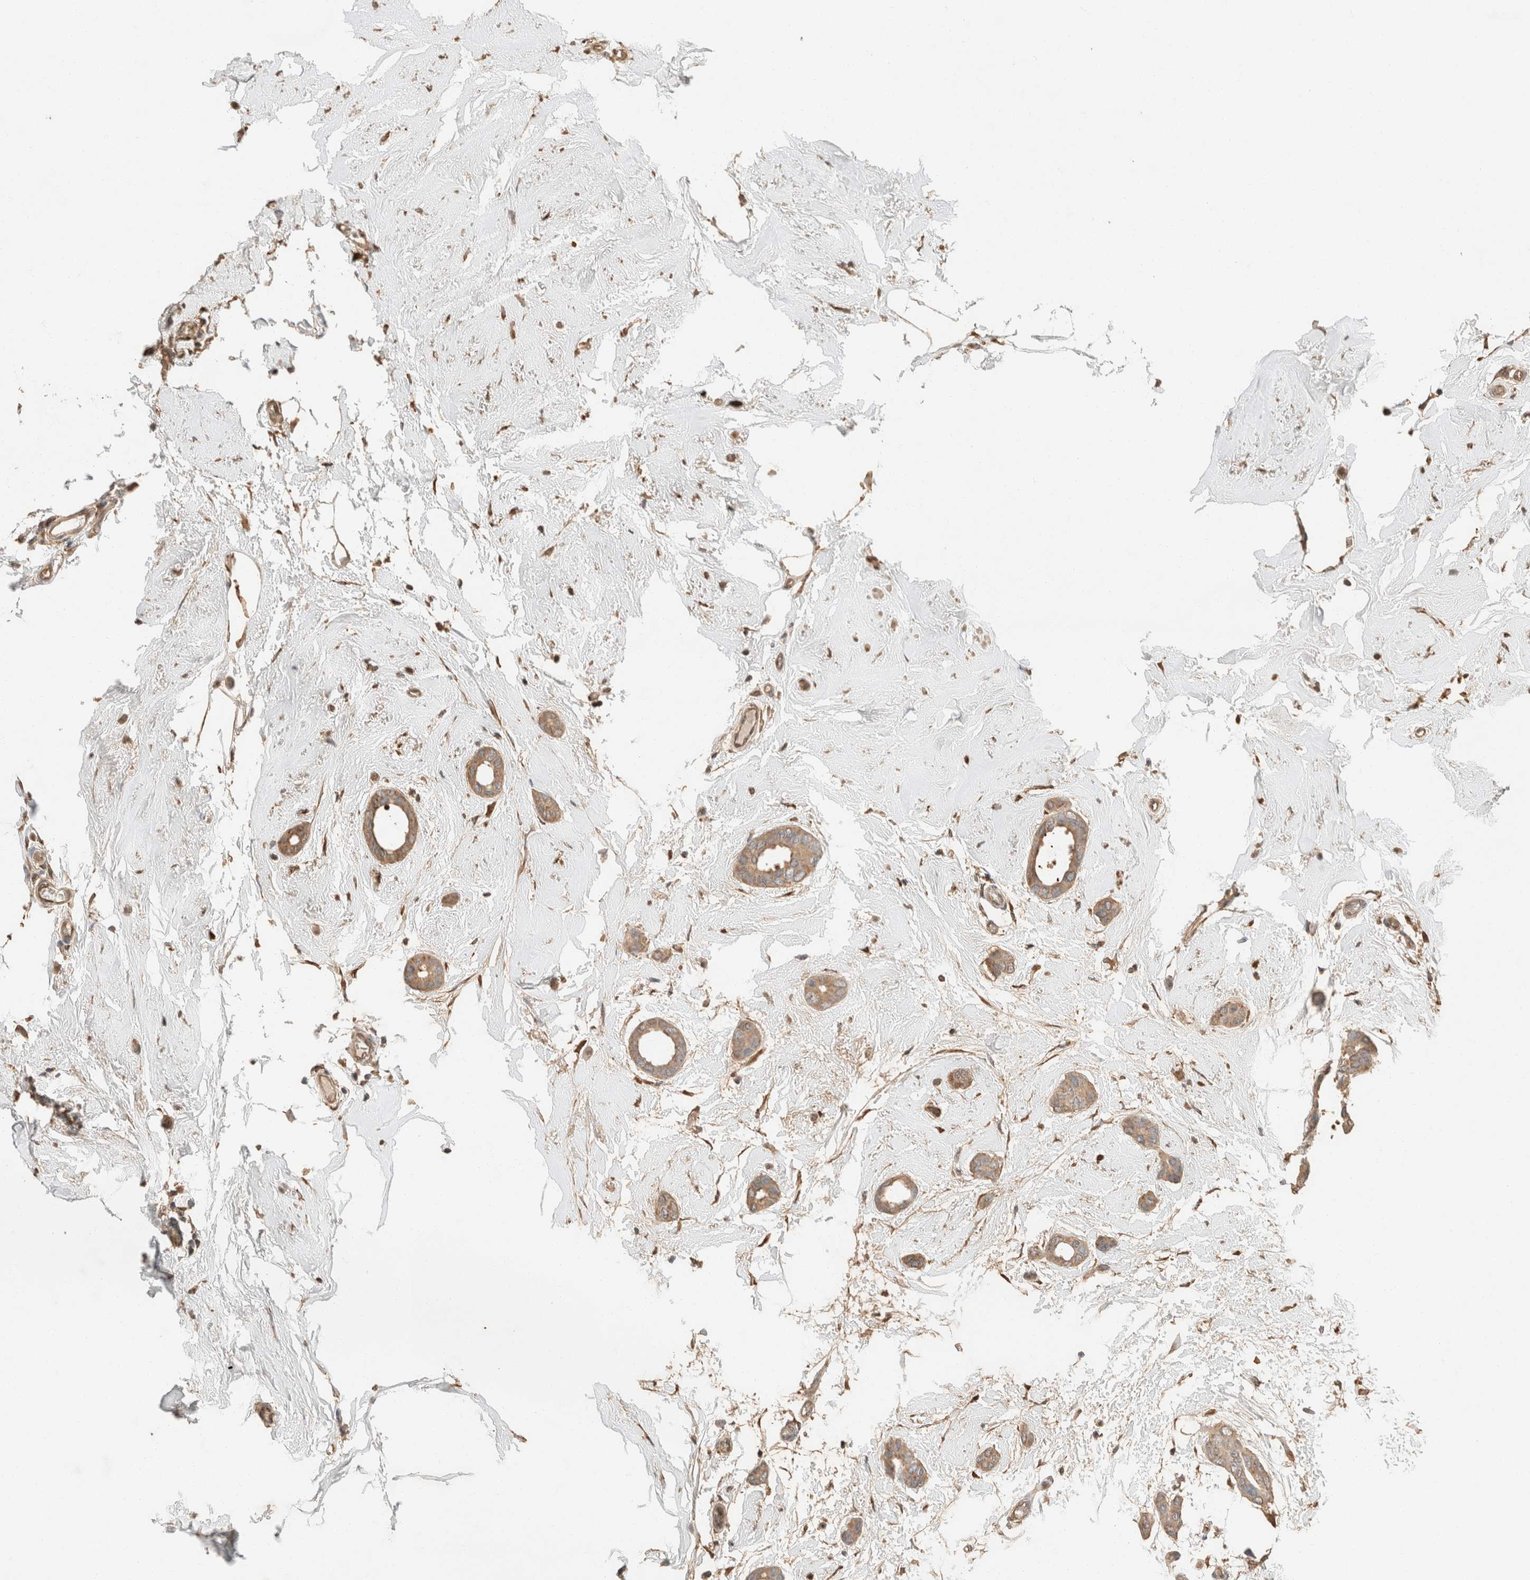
{"staining": {"intensity": "moderate", "quantity": ">75%", "location": "cytoplasmic/membranous"}, "tissue": "breast cancer", "cell_type": "Tumor cells", "image_type": "cancer", "snomed": [{"axis": "morphology", "description": "Duct carcinoma"}, {"axis": "topography", "description": "Breast"}], "caption": "Tumor cells display medium levels of moderate cytoplasmic/membranous staining in approximately >75% of cells in breast cancer. (DAB = brown stain, brightfield microscopy at high magnification).", "gene": "TUBD1", "patient": {"sex": "female", "age": 55}}